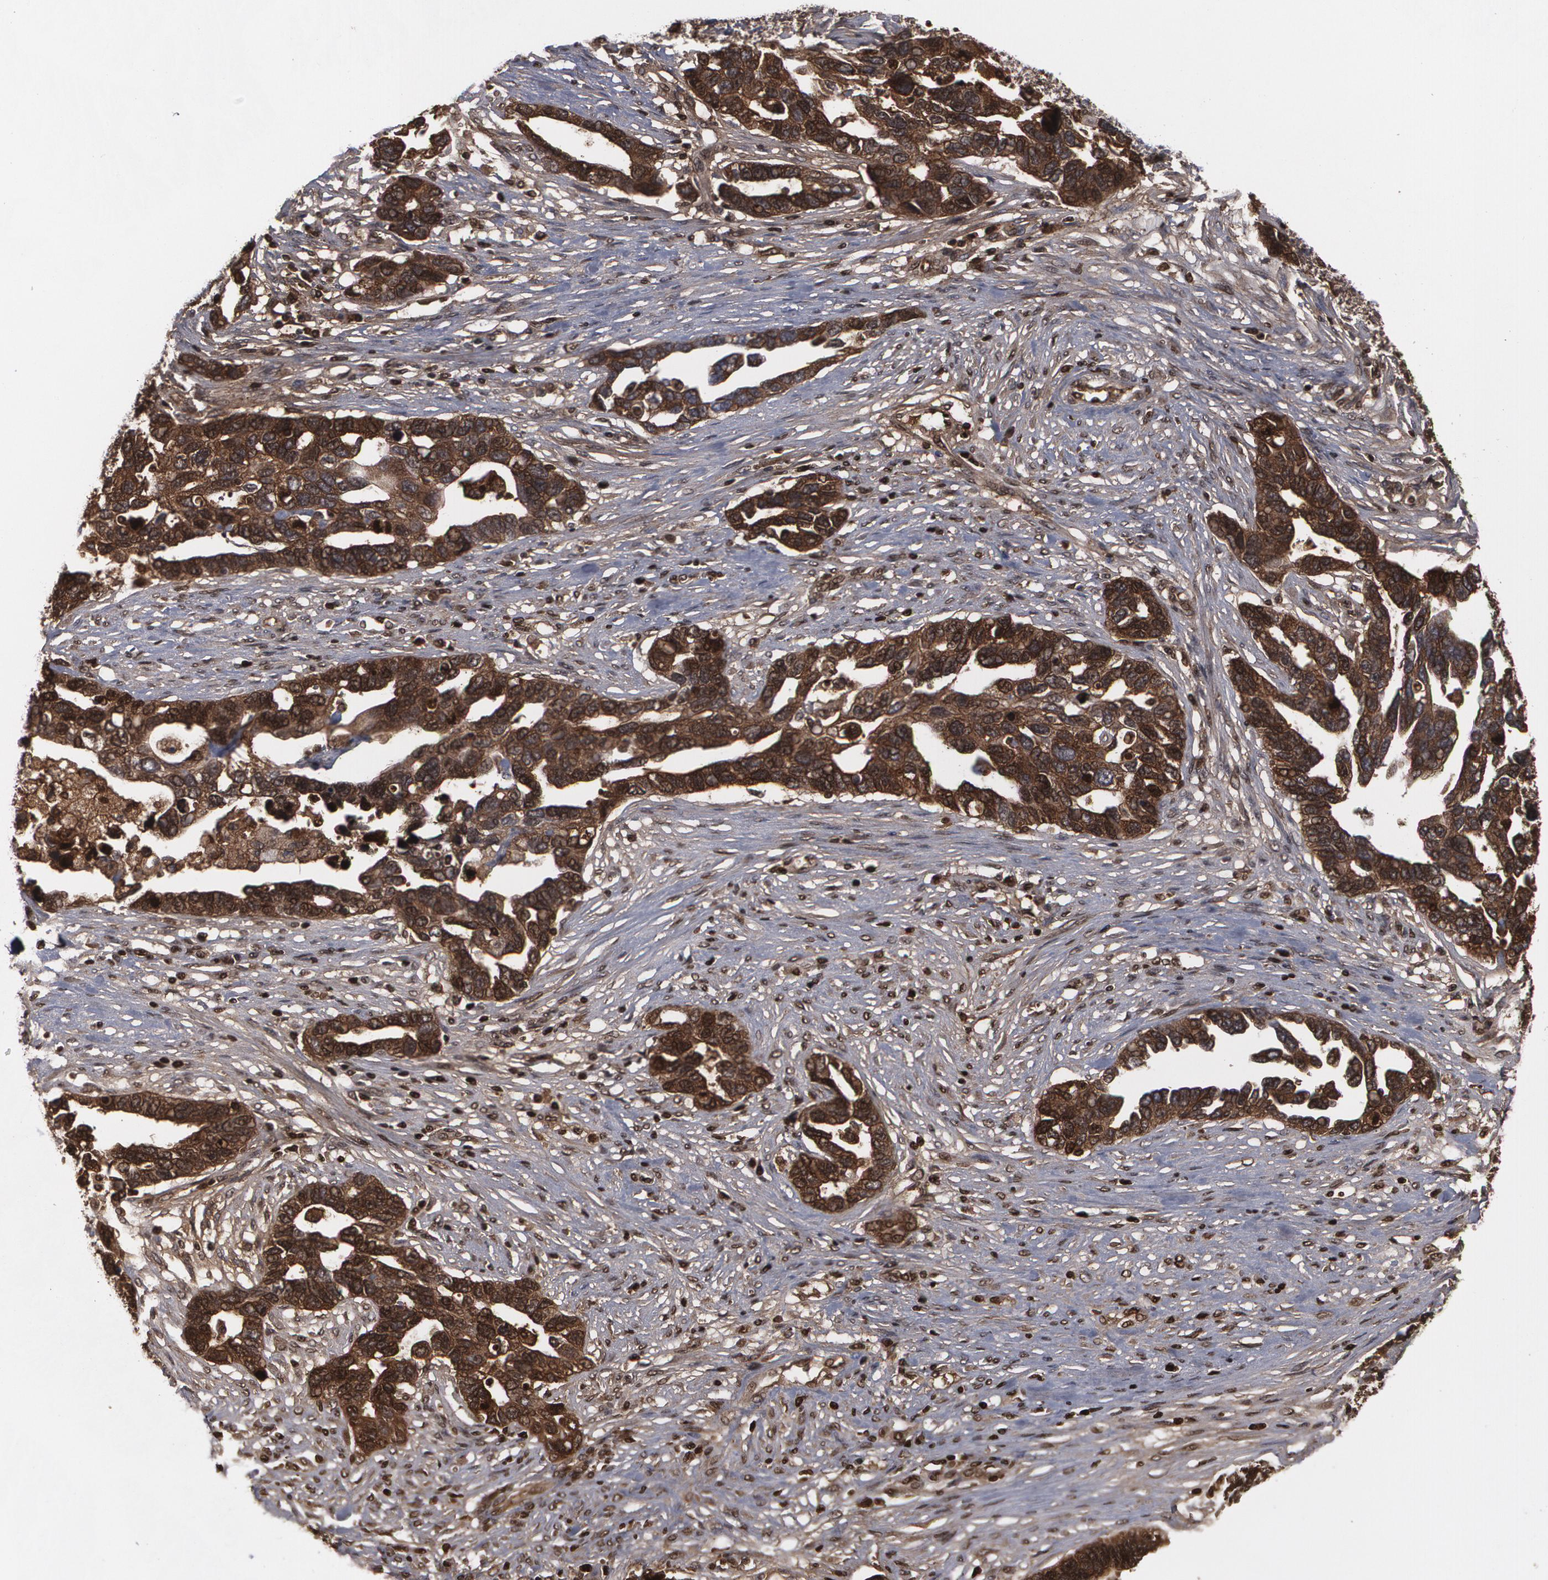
{"staining": {"intensity": "strong", "quantity": ">75%", "location": "cytoplasmic/membranous,nuclear"}, "tissue": "ovarian cancer", "cell_type": "Tumor cells", "image_type": "cancer", "snomed": [{"axis": "morphology", "description": "Carcinoma, endometroid"}, {"axis": "morphology", "description": "Cystadenocarcinoma, serous, NOS"}, {"axis": "topography", "description": "Ovary"}], "caption": "A brown stain highlights strong cytoplasmic/membranous and nuclear positivity of a protein in ovarian cancer tumor cells. (brown staining indicates protein expression, while blue staining denotes nuclei).", "gene": "LRG1", "patient": {"sex": "female", "age": 45}}